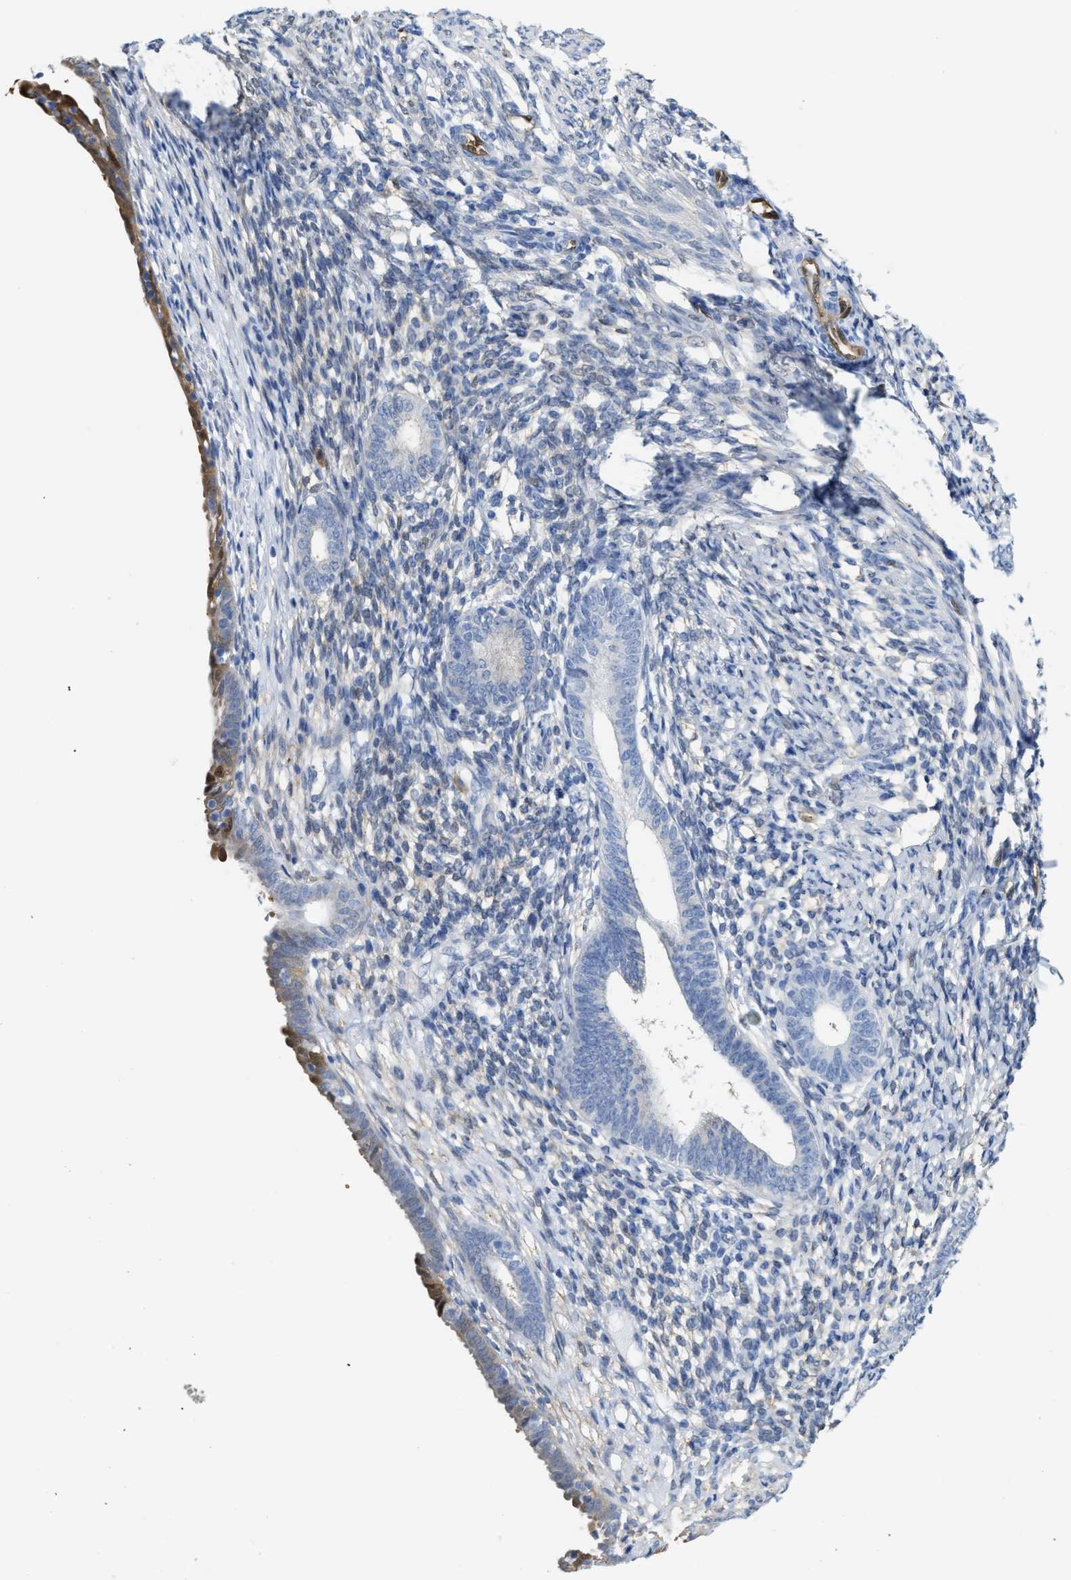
{"staining": {"intensity": "negative", "quantity": "none", "location": "none"}, "tissue": "endometrium", "cell_type": "Cells in endometrial stroma", "image_type": "normal", "snomed": [{"axis": "morphology", "description": "Normal tissue, NOS"}, {"axis": "morphology", "description": "Adenocarcinoma, NOS"}, {"axis": "topography", "description": "Endometrium"}], "caption": "Protein analysis of unremarkable endometrium shows no significant expression in cells in endometrial stroma.", "gene": "ASS1", "patient": {"sex": "female", "age": 57}}